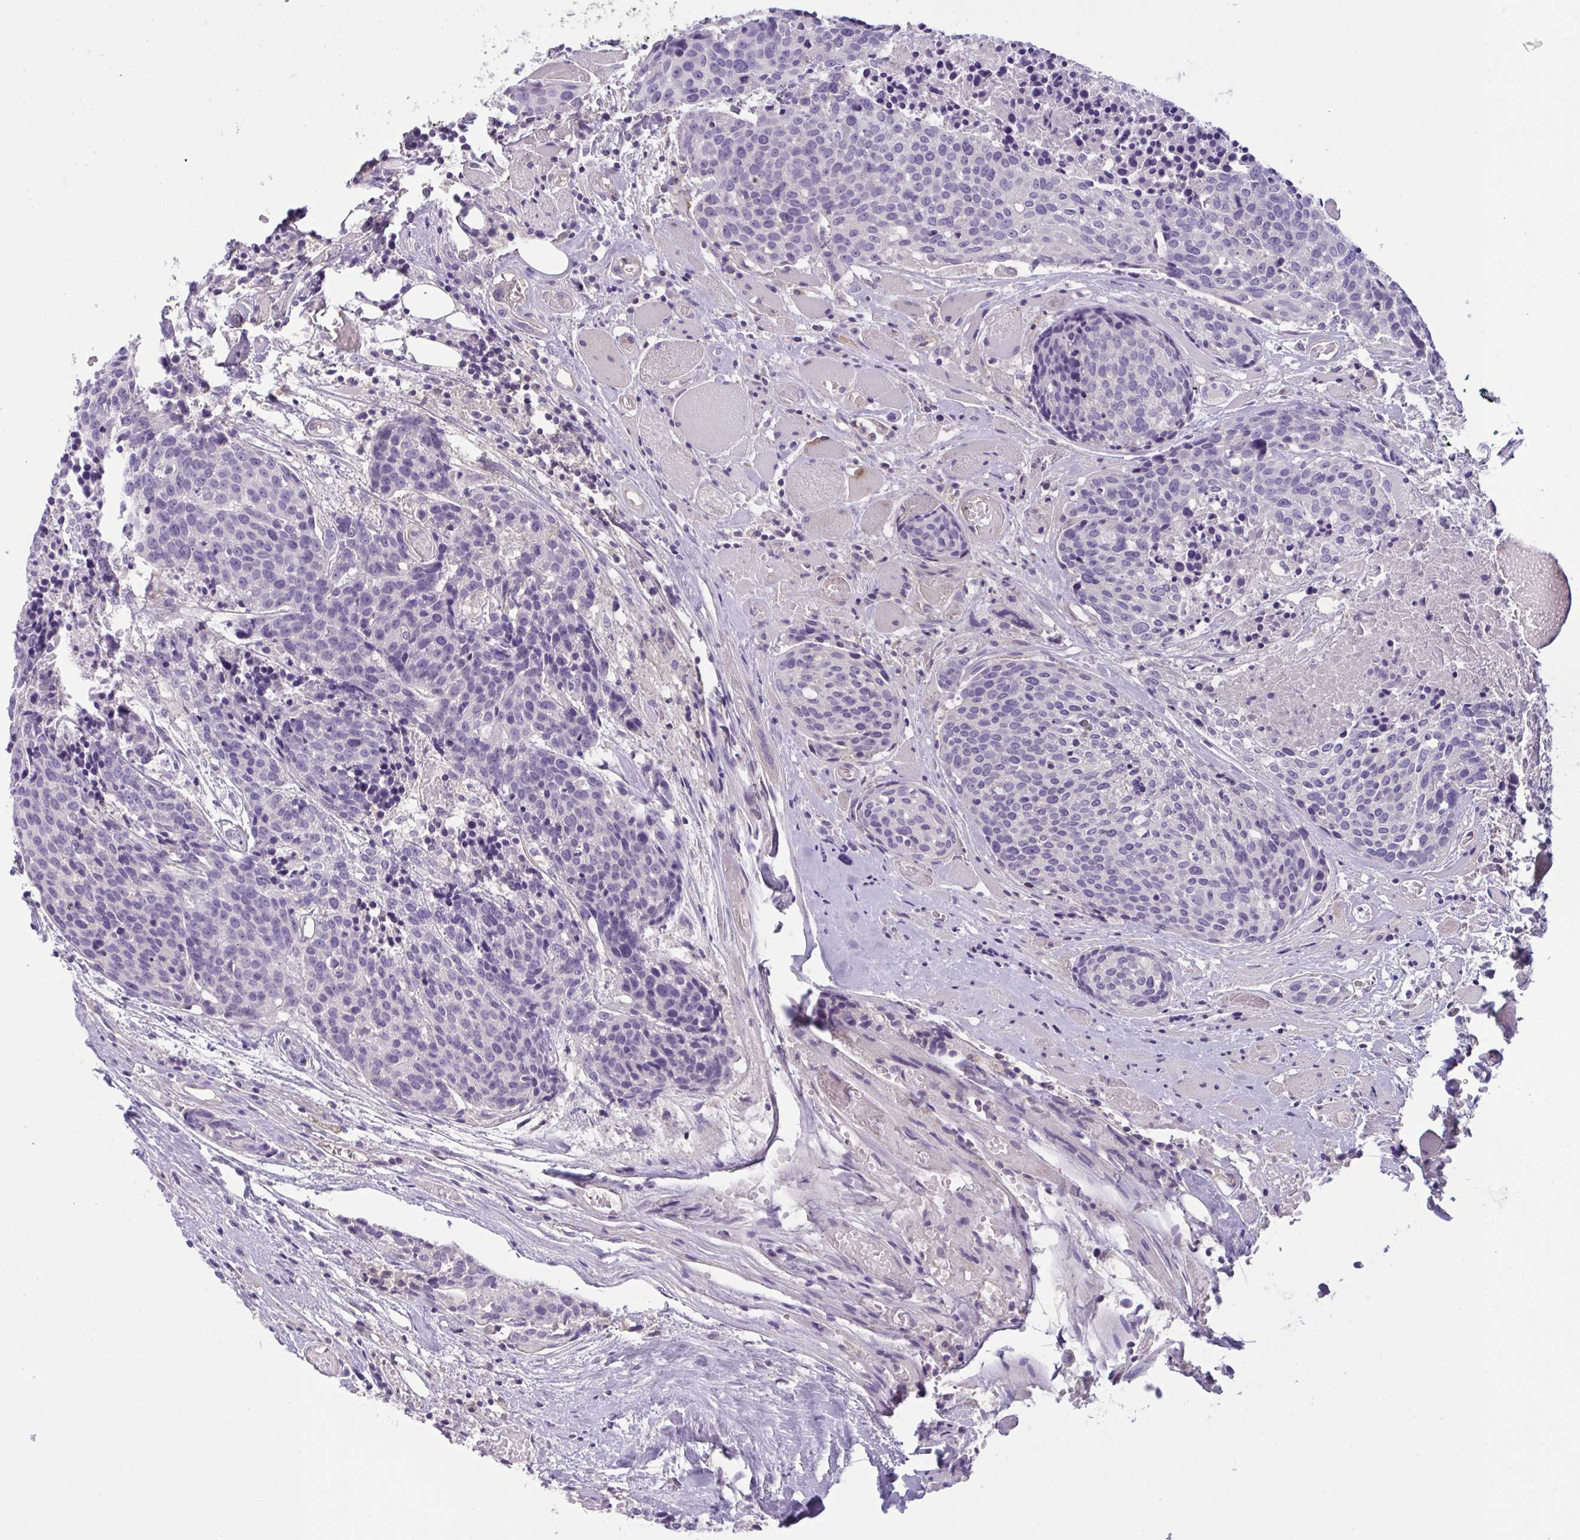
{"staining": {"intensity": "negative", "quantity": "none", "location": "none"}, "tissue": "head and neck cancer", "cell_type": "Tumor cells", "image_type": "cancer", "snomed": [{"axis": "morphology", "description": "Squamous cell carcinoma, NOS"}, {"axis": "topography", "description": "Oral tissue"}, {"axis": "topography", "description": "Head-Neck"}], "caption": "Micrograph shows no significant protein positivity in tumor cells of squamous cell carcinoma (head and neck). (Immunohistochemistry, brightfield microscopy, high magnification).", "gene": "TTC7B", "patient": {"sex": "male", "age": 64}}